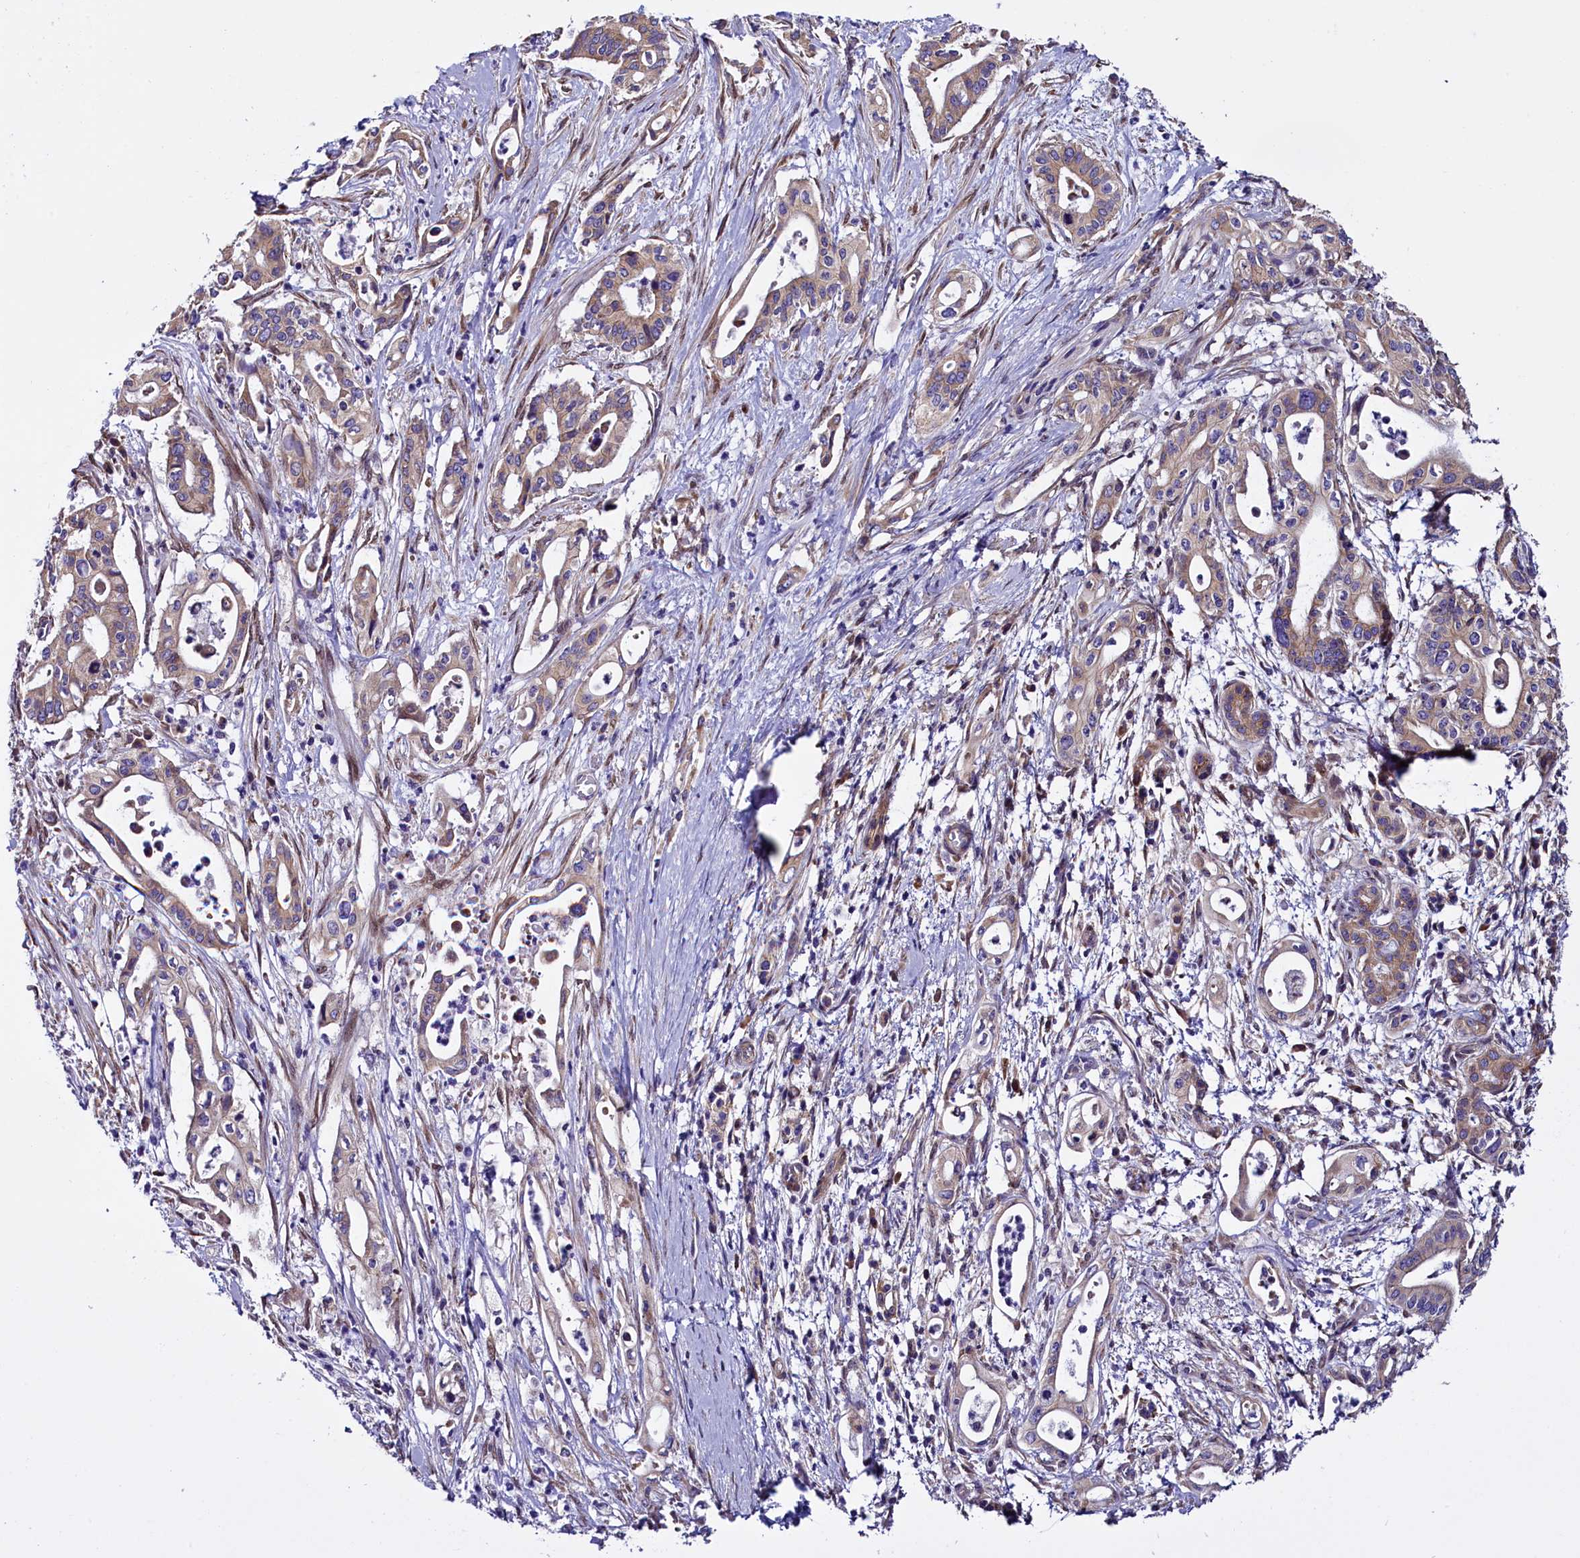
{"staining": {"intensity": "weak", "quantity": "25%-75%", "location": "cytoplasmic/membranous"}, "tissue": "pancreatic cancer", "cell_type": "Tumor cells", "image_type": "cancer", "snomed": [{"axis": "morphology", "description": "Adenocarcinoma, NOS"}, {"axis": "topography", "description": "Pancreas"}], "caption": "Protein expression analysis of human pancreatic cancer (adenocarcinoma) reveals weak cytoplasmic/membranous staining in approximately 25%-75% of tumor cells.", "gene": "UACA", "patient": {"sex": "female", "age": 77}}